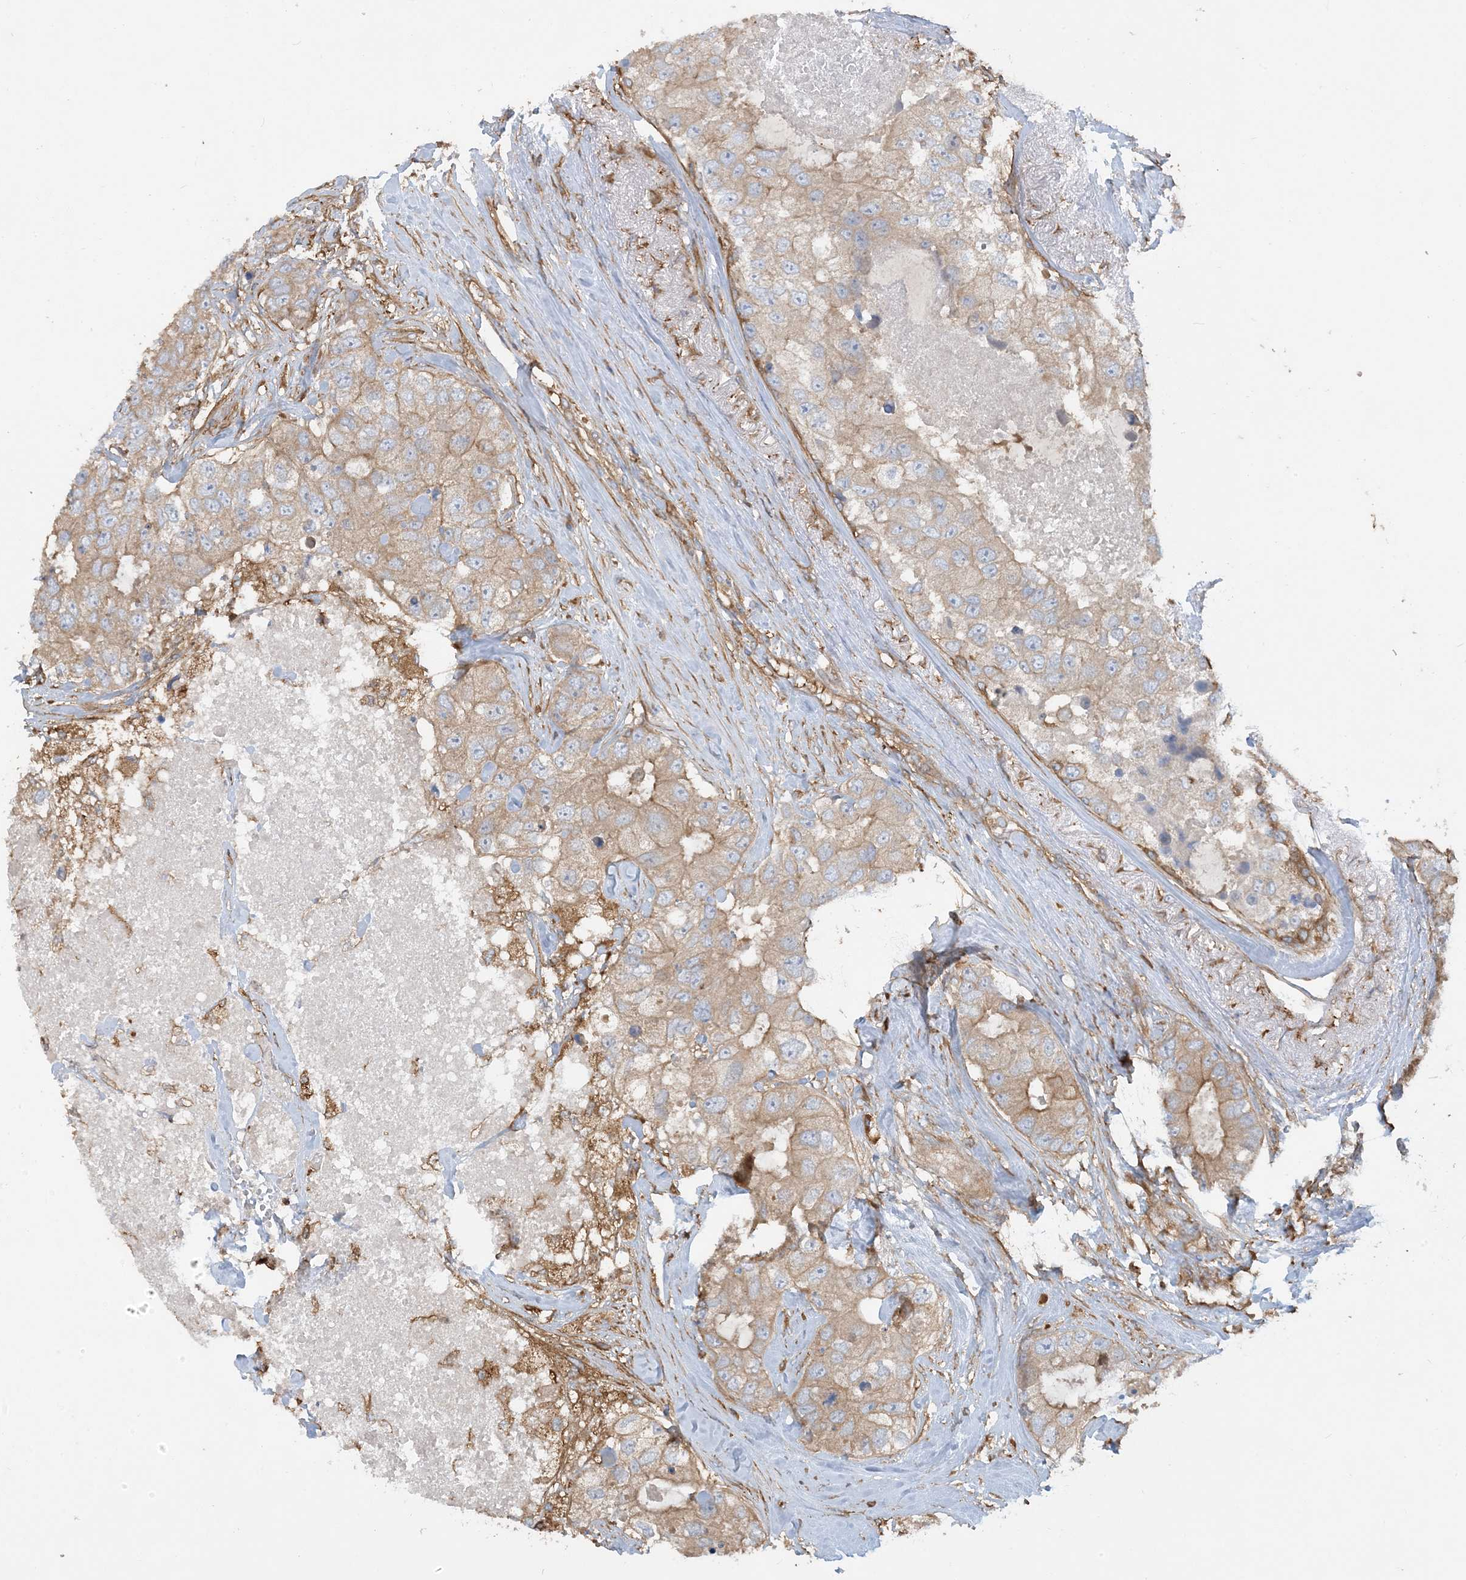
{"staining": {"intensity": "weak", "quantity": ">75%", "location": "cytoplasmic/membranous"}, "tissue": "breast cancer", "cell_type": "Tumor cells", "image_type": "cancer", "snomed": [{"axis": "morphology", "description": "Duct carcinoma"}, {"axis": "topography", "description": "Breast"}], "caption": "The histopathology image shows a brown stain indicating the presence of a protein in the cytoplasmic/membranous of tumor cells in infiltrating ductal carcinoma (breast).", "gene": "SFMBT2", "patient": {"sex": "female", "age": 62}}